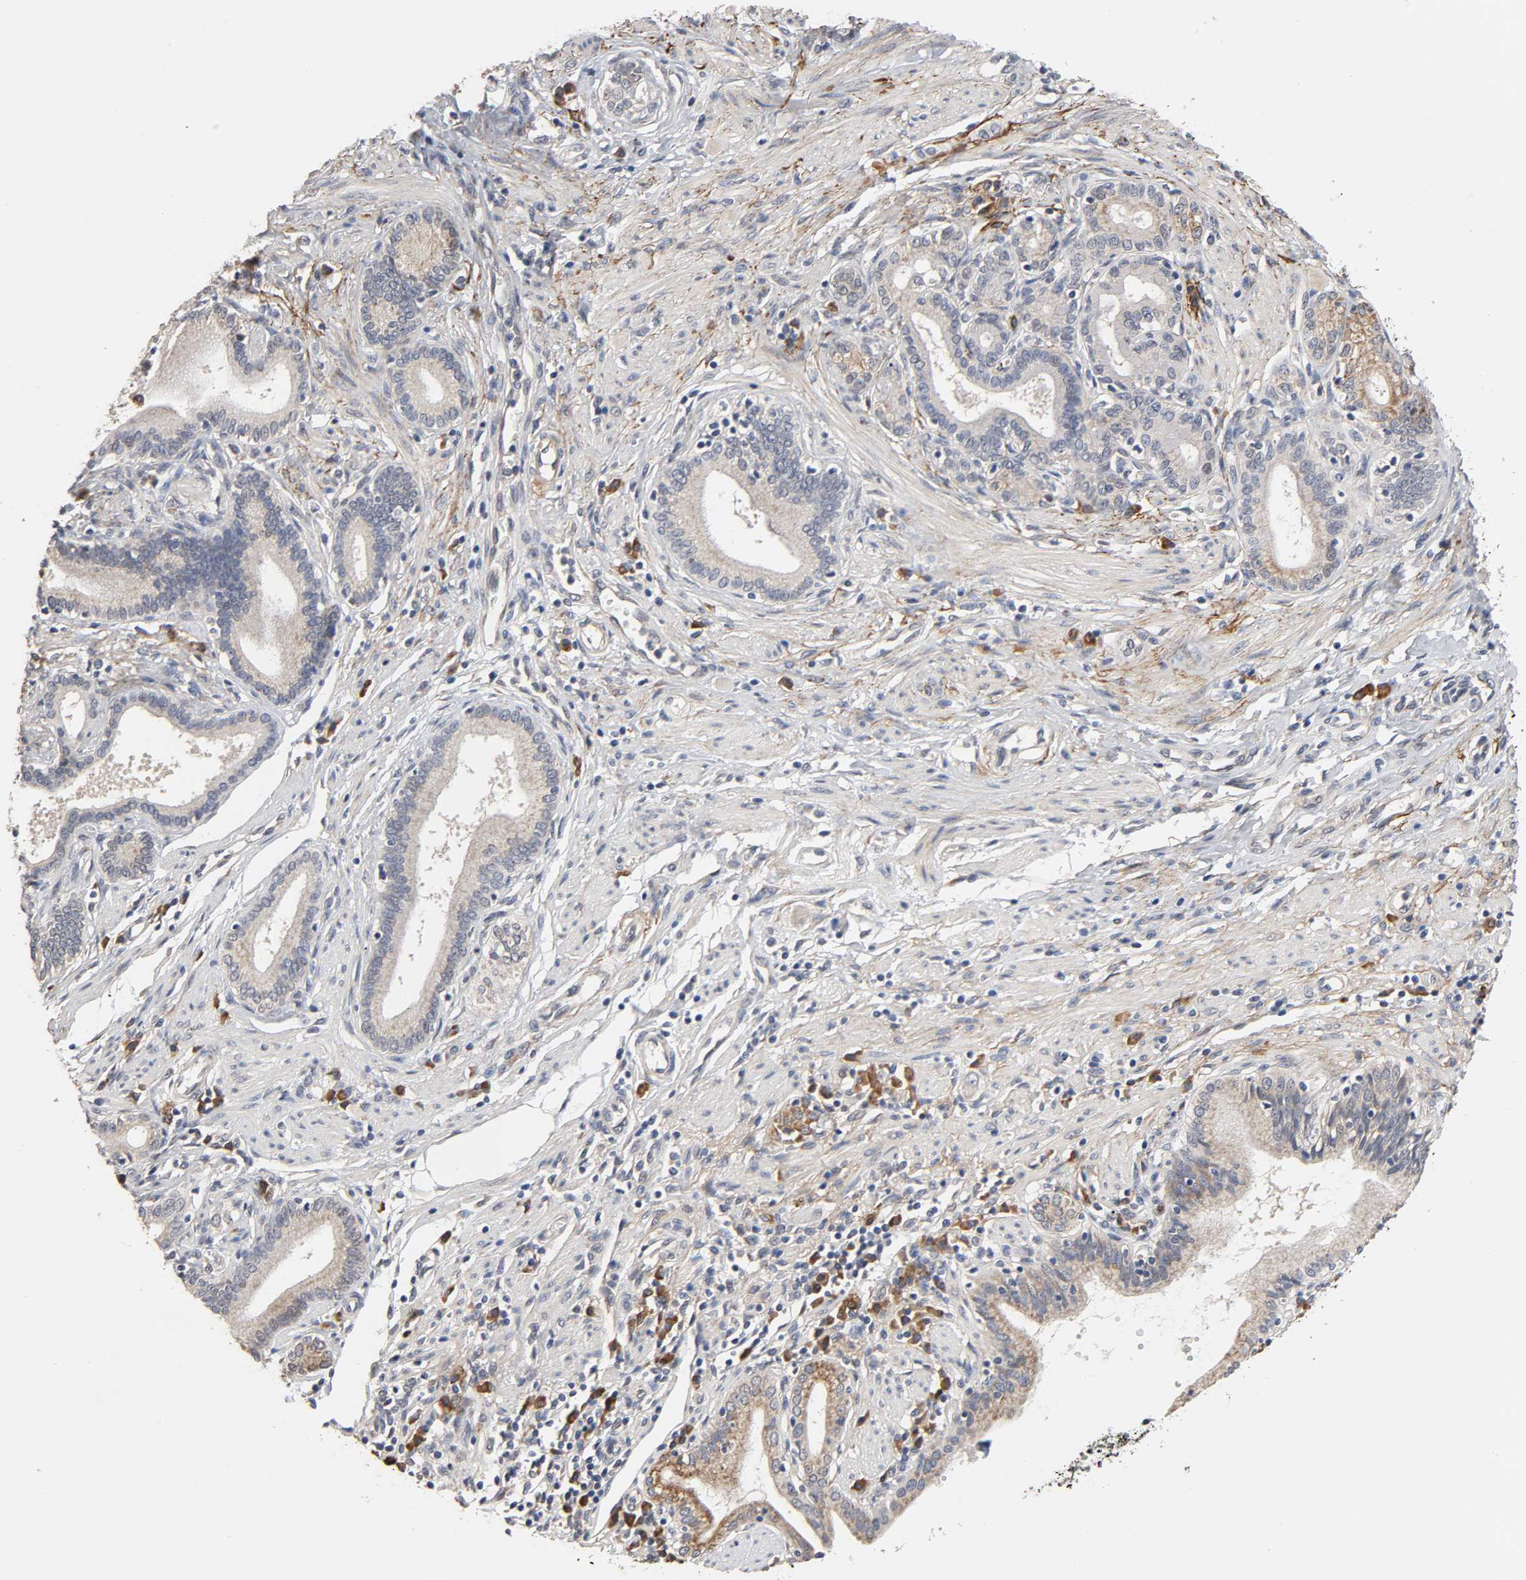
{"staining": {"intensity": "negative", "quantity": "none", "location": "none"}, "tissue": "pancreatic cancer", "cell_type": "Tumor cells", "image_type": "cancer", "snomed": [{"axis": "morphology", "description": "Adenocarcinoma, NOS"}, {"axis": "topography", "description": "Pancreas"}], "caption": "This is an IHC image of human pancreatic adenocarcinoma. There is no expression in tumor cells.", "gene": "HDLBP", "patient": {"sex": "female", "age": 48}}